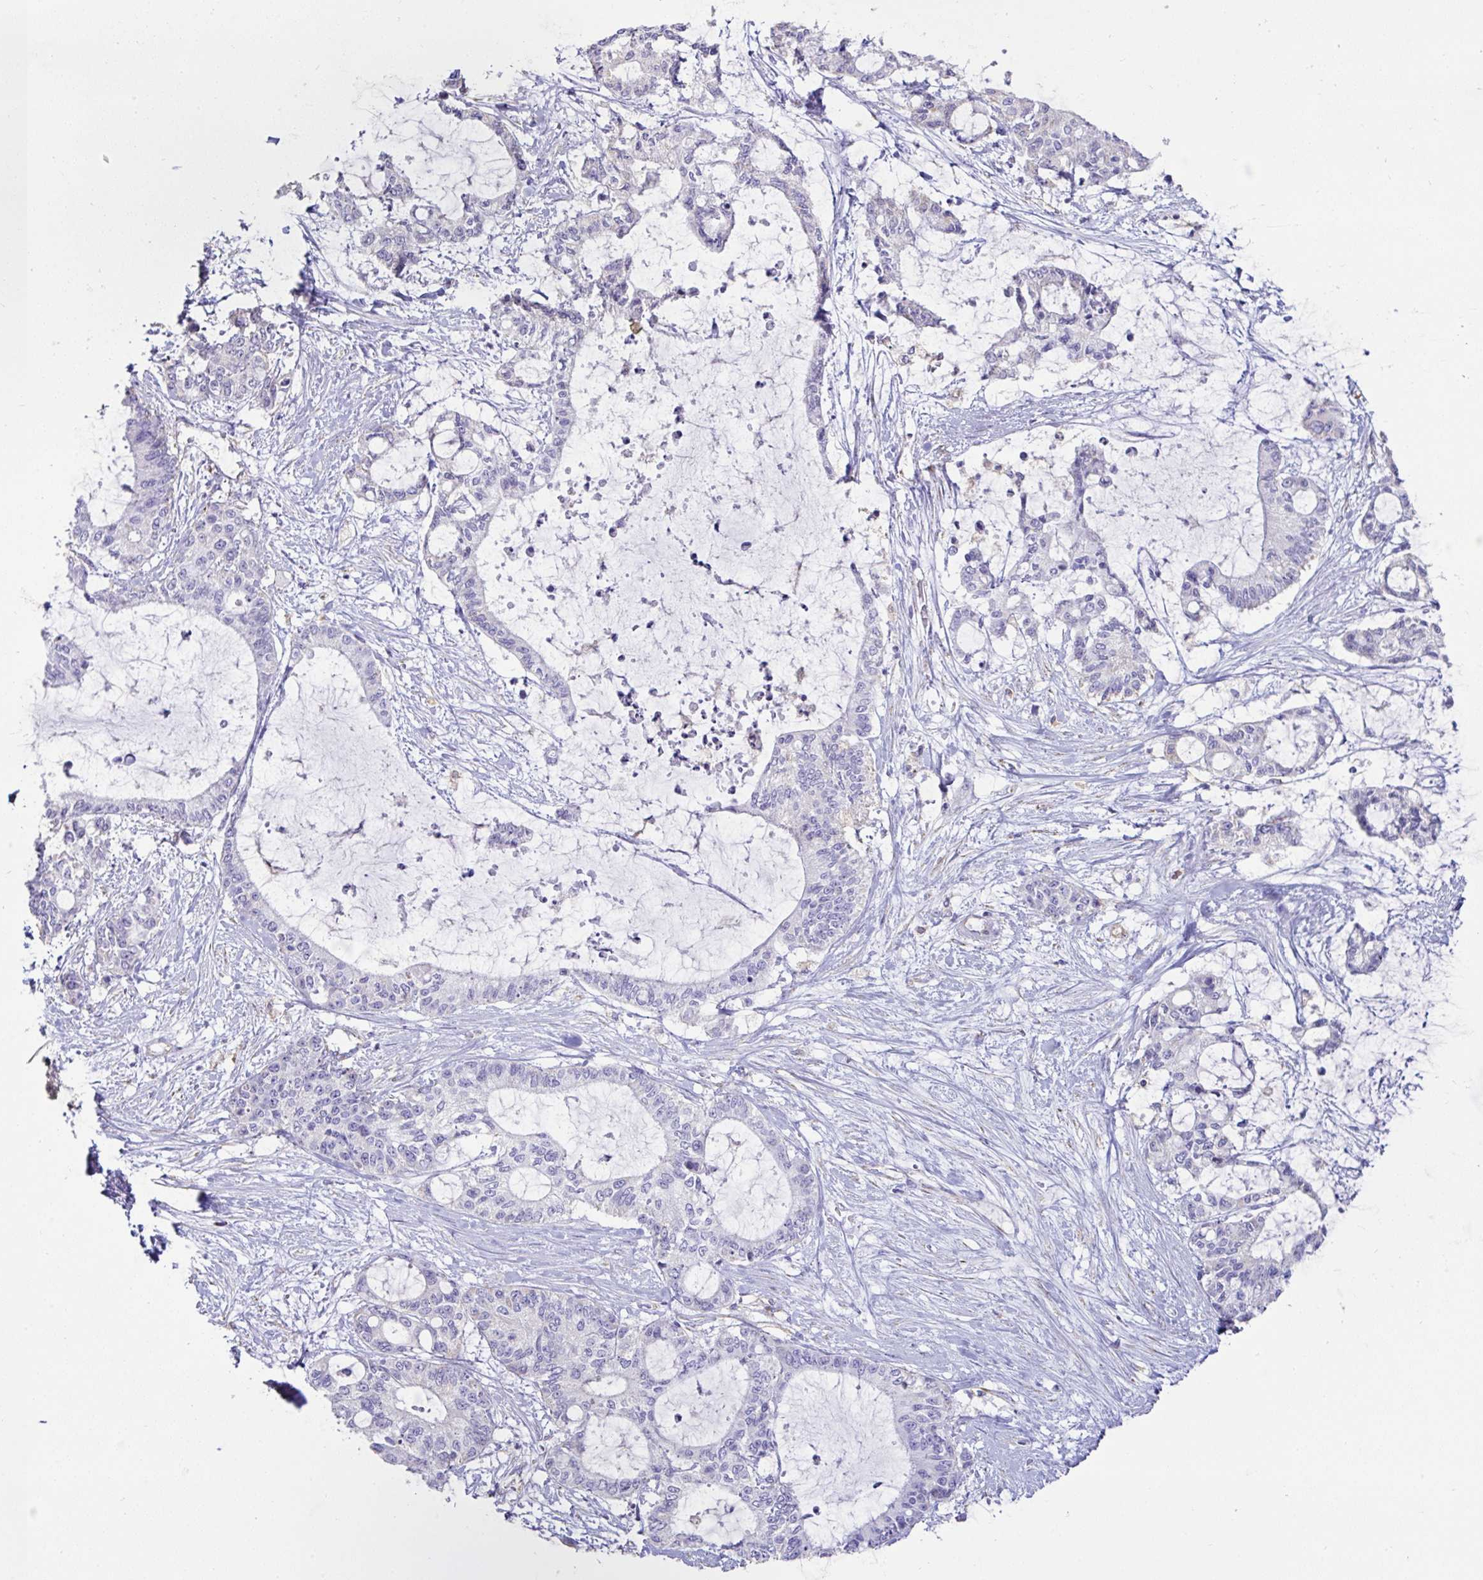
{"staining": {"intensity": "negative", "quantity": "none", "location": "none"}, "tissue": "liver cancer", "cell_type": "Tumor cells", "image_type": "cancer", "snomed": [{"axis": "morphology", "description": "Normal tissue, NOS"}, {"axis": "morphology", "description": "Cholangiocarcinoma"}, {"axis": "topography", "description": "Liver"}, {"axis": "topography", "description": "Peripheral nerve tissue"}], "caption": "Tumor cells show no significant positivity in liver cancer.", "gene": "DOK7", "patient": {"sex": "female", "age": 73}}